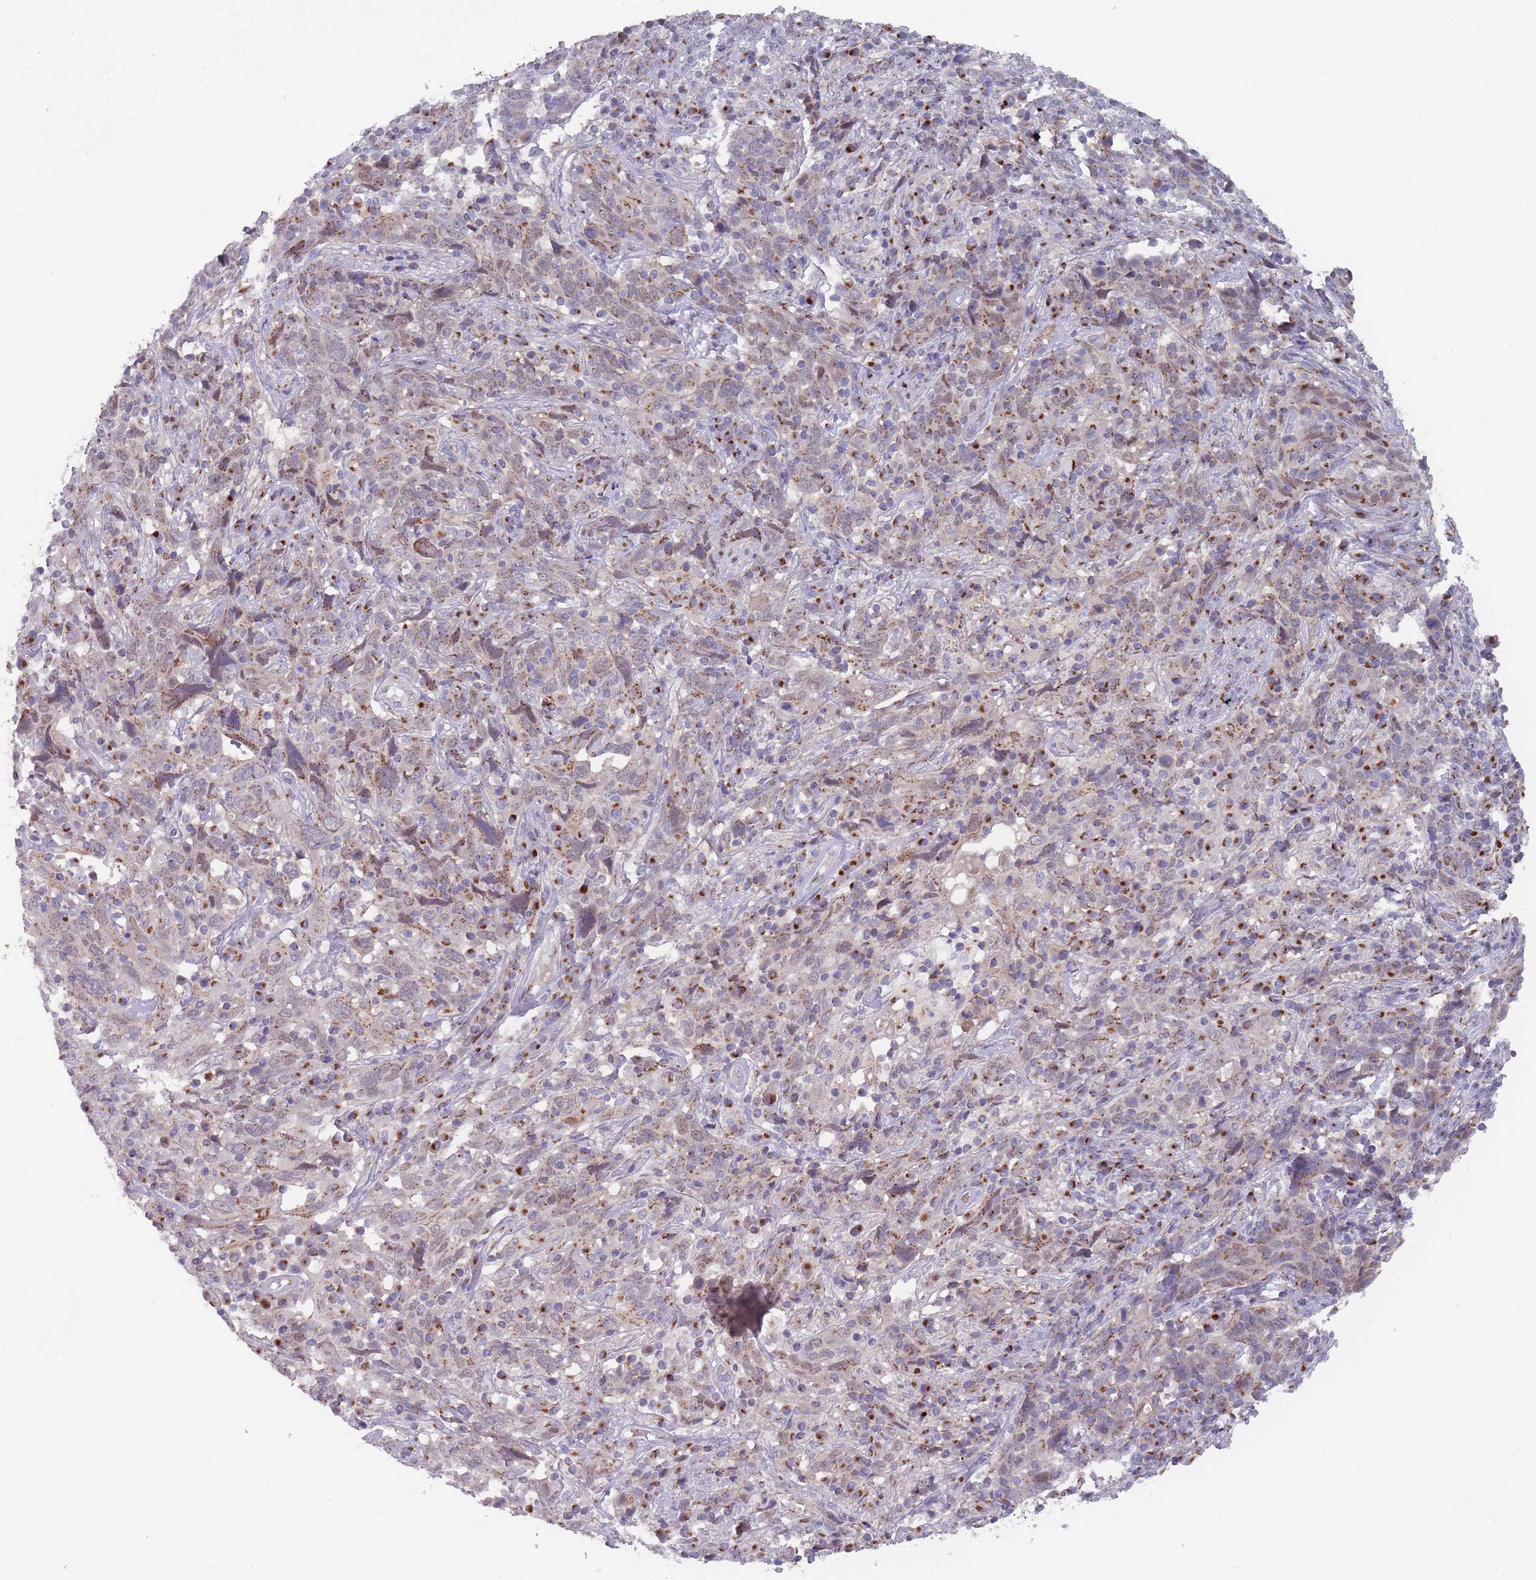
{"staining": {"intensity": "weak", "quantity": ">75%", "location": "cytoplasmic/membranous"}, "tissue": "cervical cancer", "cell_type": "Tumor cells", "image_type": "cancer", "snomed": [{"axis": "morphology", "description": "Squamous cell carcinoma, NOS"}, {"axis": "topography", "description": "Cervix"}], "caption": "Cervical cancer stained with DAB (3,3'-diaminobenzidine) immunohistochemistry (IHC) reveals low levels of weak cytoplasmic/membranous expression in about >75% of tumor cells.", "gene": "MAN1B1", "patient": {"sex": "female", "age": 46}}